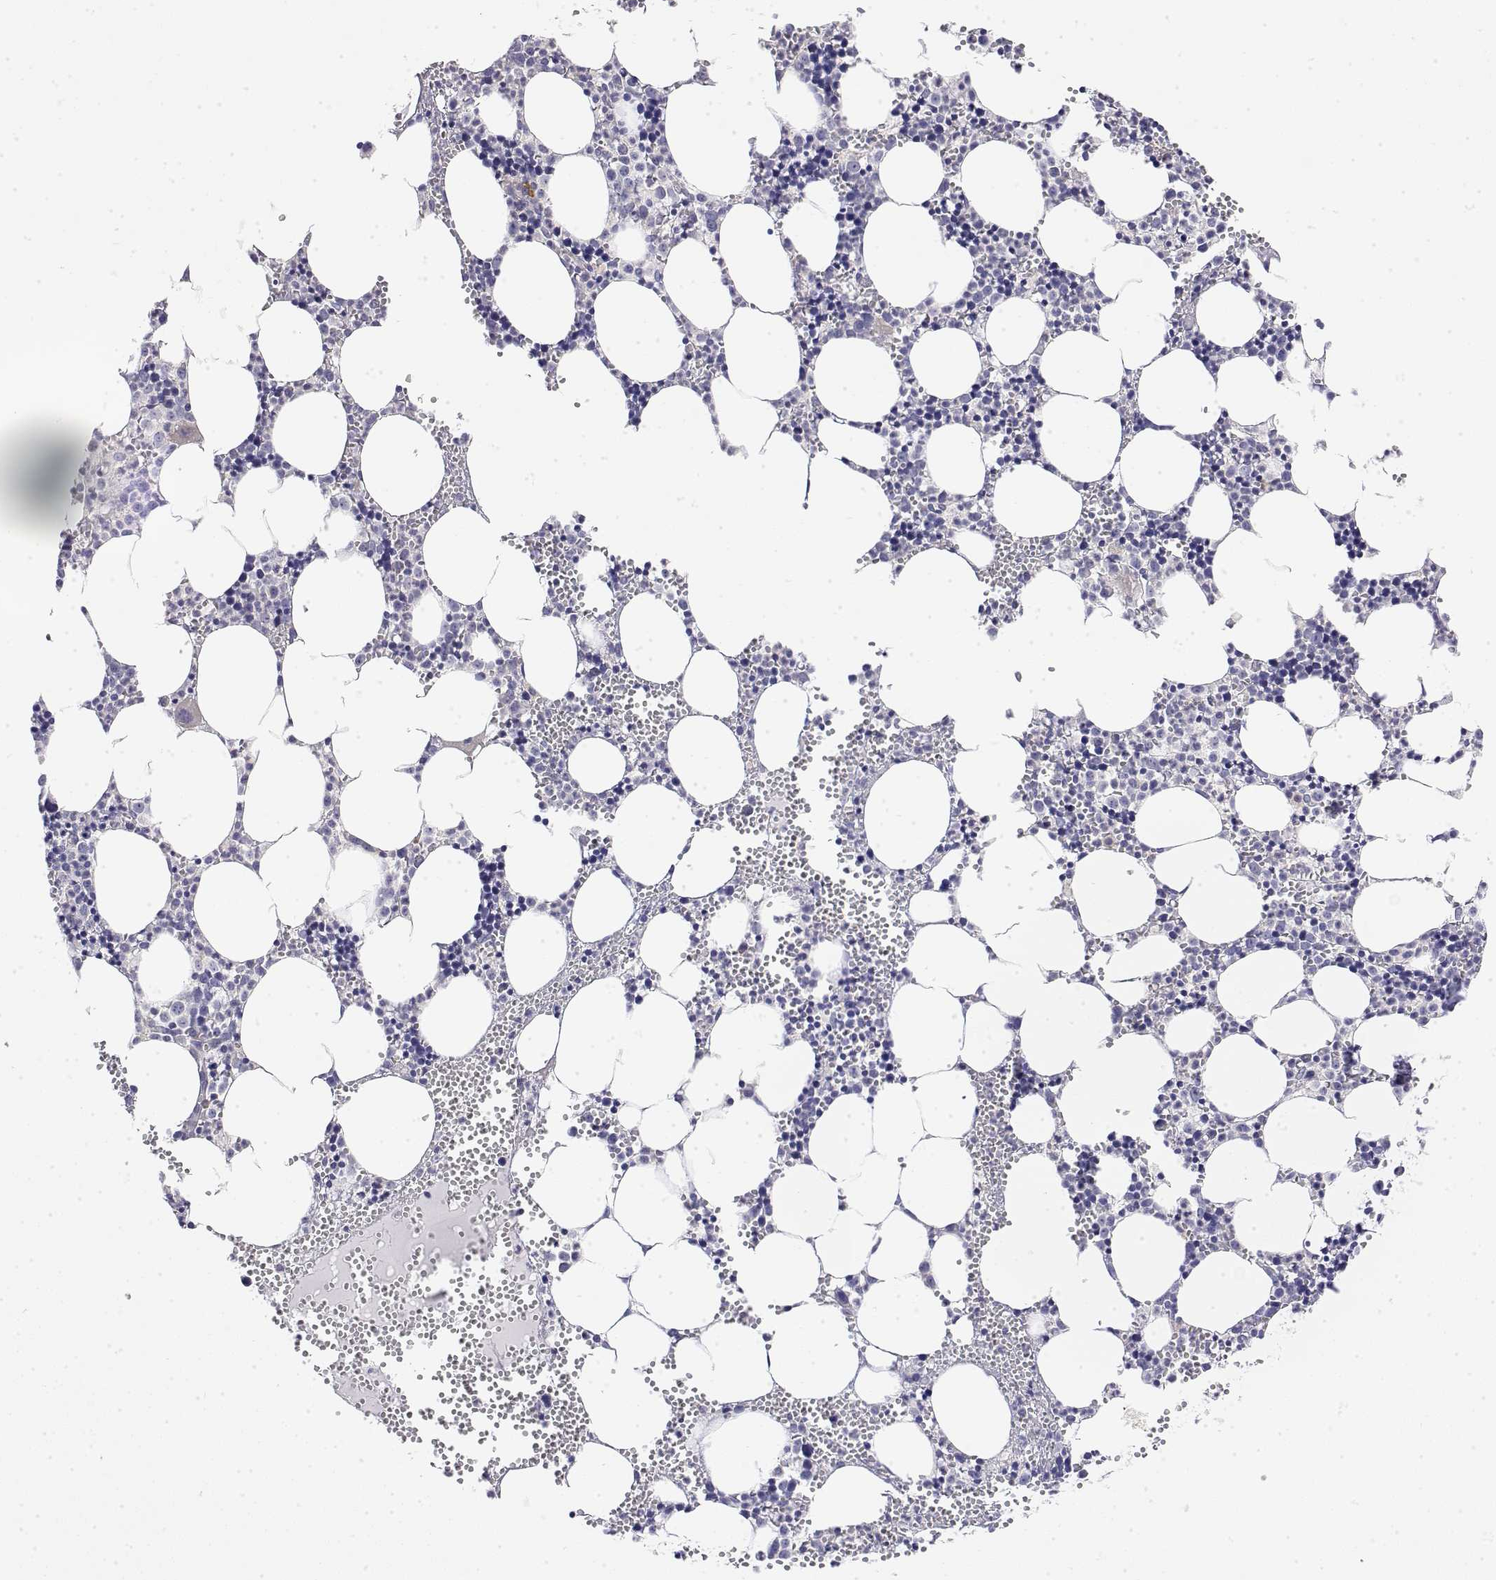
{"staining": {"intensity": "negative", "quantity": "none", "location": "none"}, "tissue": "bone marrow", "cell_type": "Hematopoietic cells", "image_type": "normal", "snomed": [{"axis": "morphology", "description": "Normal tissue, NOS"}, {"axis": "topography", "description": "Bone marrow"}], "caption": "An image of bone marrow stained for a protein exhibits no brown staining in hematopoietic cells. (DAB immunohistochemistry (IHC) with hematoxylin counter stain).", "gene": "LY6D", "patient": {"sex": "male", "age": 89}}